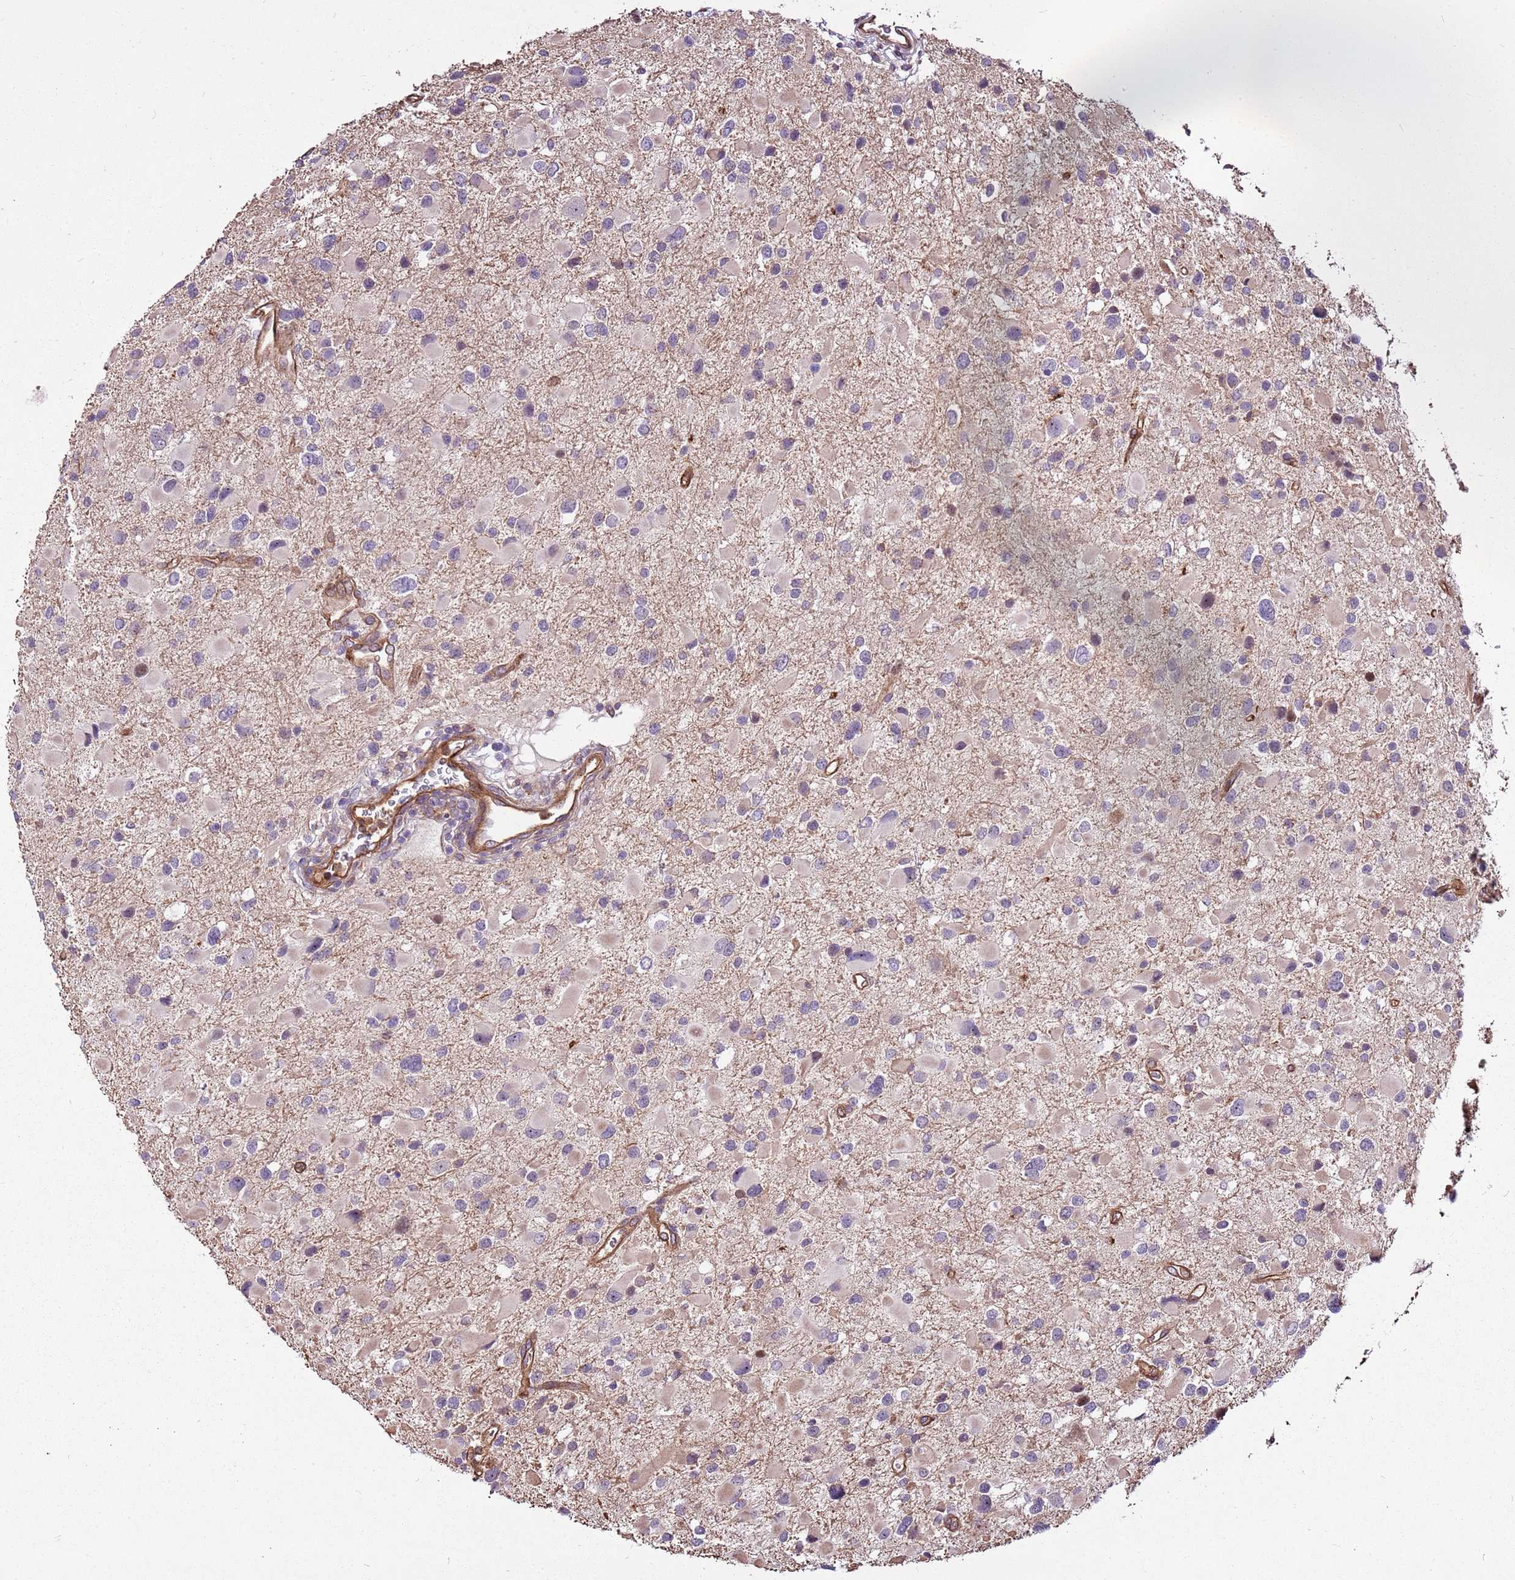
{"staining": {"intensity": "weak", "quantity": "<25%", "location": "cytoplasmic/membranous"}, "tissue": "glioma", "cell_type": "Tumor cells", "image_type": "cancer", "snomed": [{"axis": "morphology", "description": "Glioma, malignant, Low grade"}, {"axis": "topography", "description": "Brain"}], "caption": "High power microscopy photomicrograph of an immunohistochemistry photomicrograph of malignant low-grade glioma, revealing no significant positivity in tumor cells. Brightfield microscopy of immunohistochemistry (IHC) stained with DAB (brown) and hematoxylin (blue), captured at high magnification.", "gene": "ZNF827", "patient": {"sex": "female", "age": 32}}